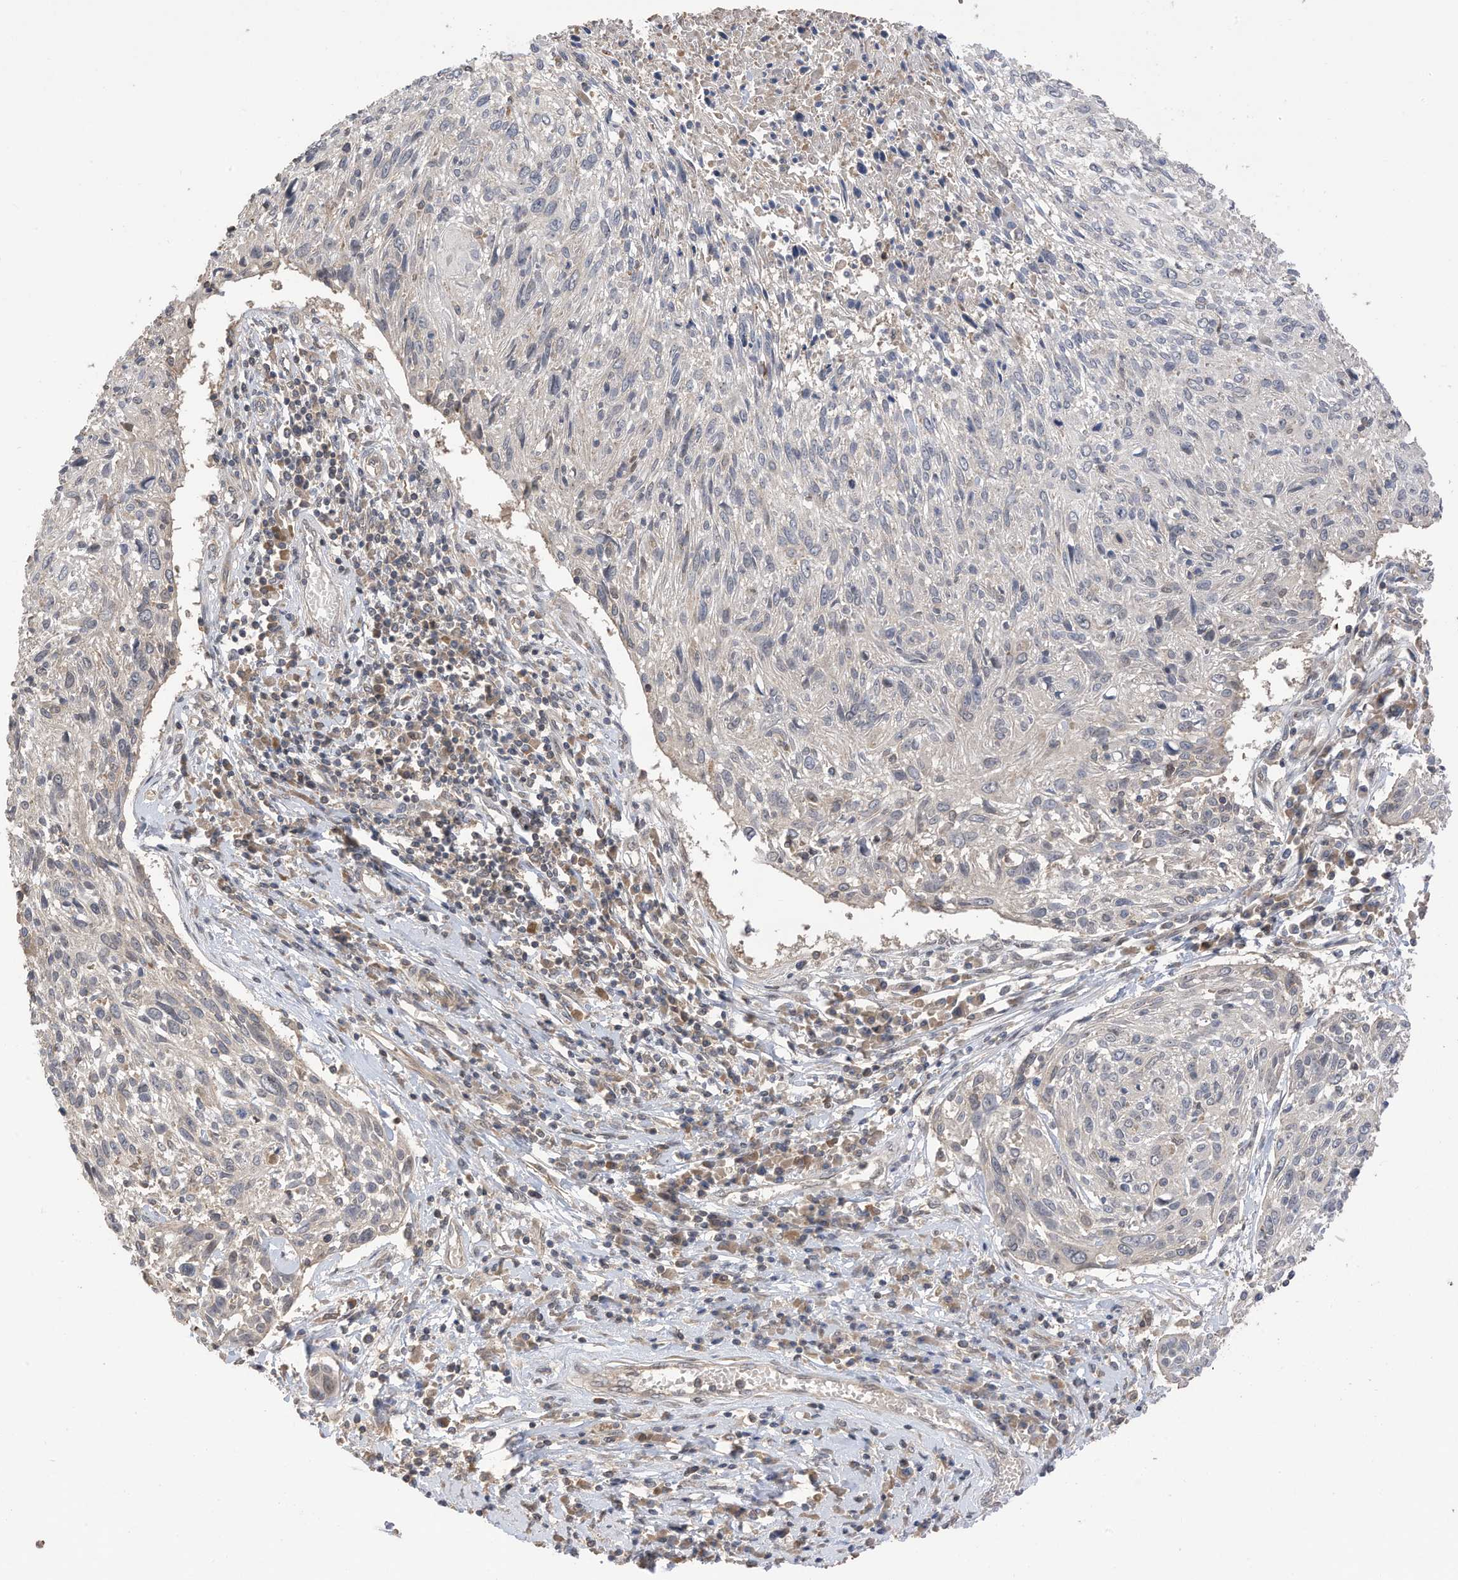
{"staining": {"intensity": "negative", "quantity": "none", "location": "none"}, "tissue": "cervical cancer", "cell_type": "Tumor cells", "image_type": "cancer", "snomed": [{"axis": "morphology", "description": "Squamous cell carcinoma, NOS"}, {"axis": "topography", "description": "Cervix"}], "caption": "This is an IHC micrograph of human squamous cell carcinoma (cervical). There is no expression in tumor cells.", "gene": "REC8", "patient": {"sex": "female", "age": 51}}